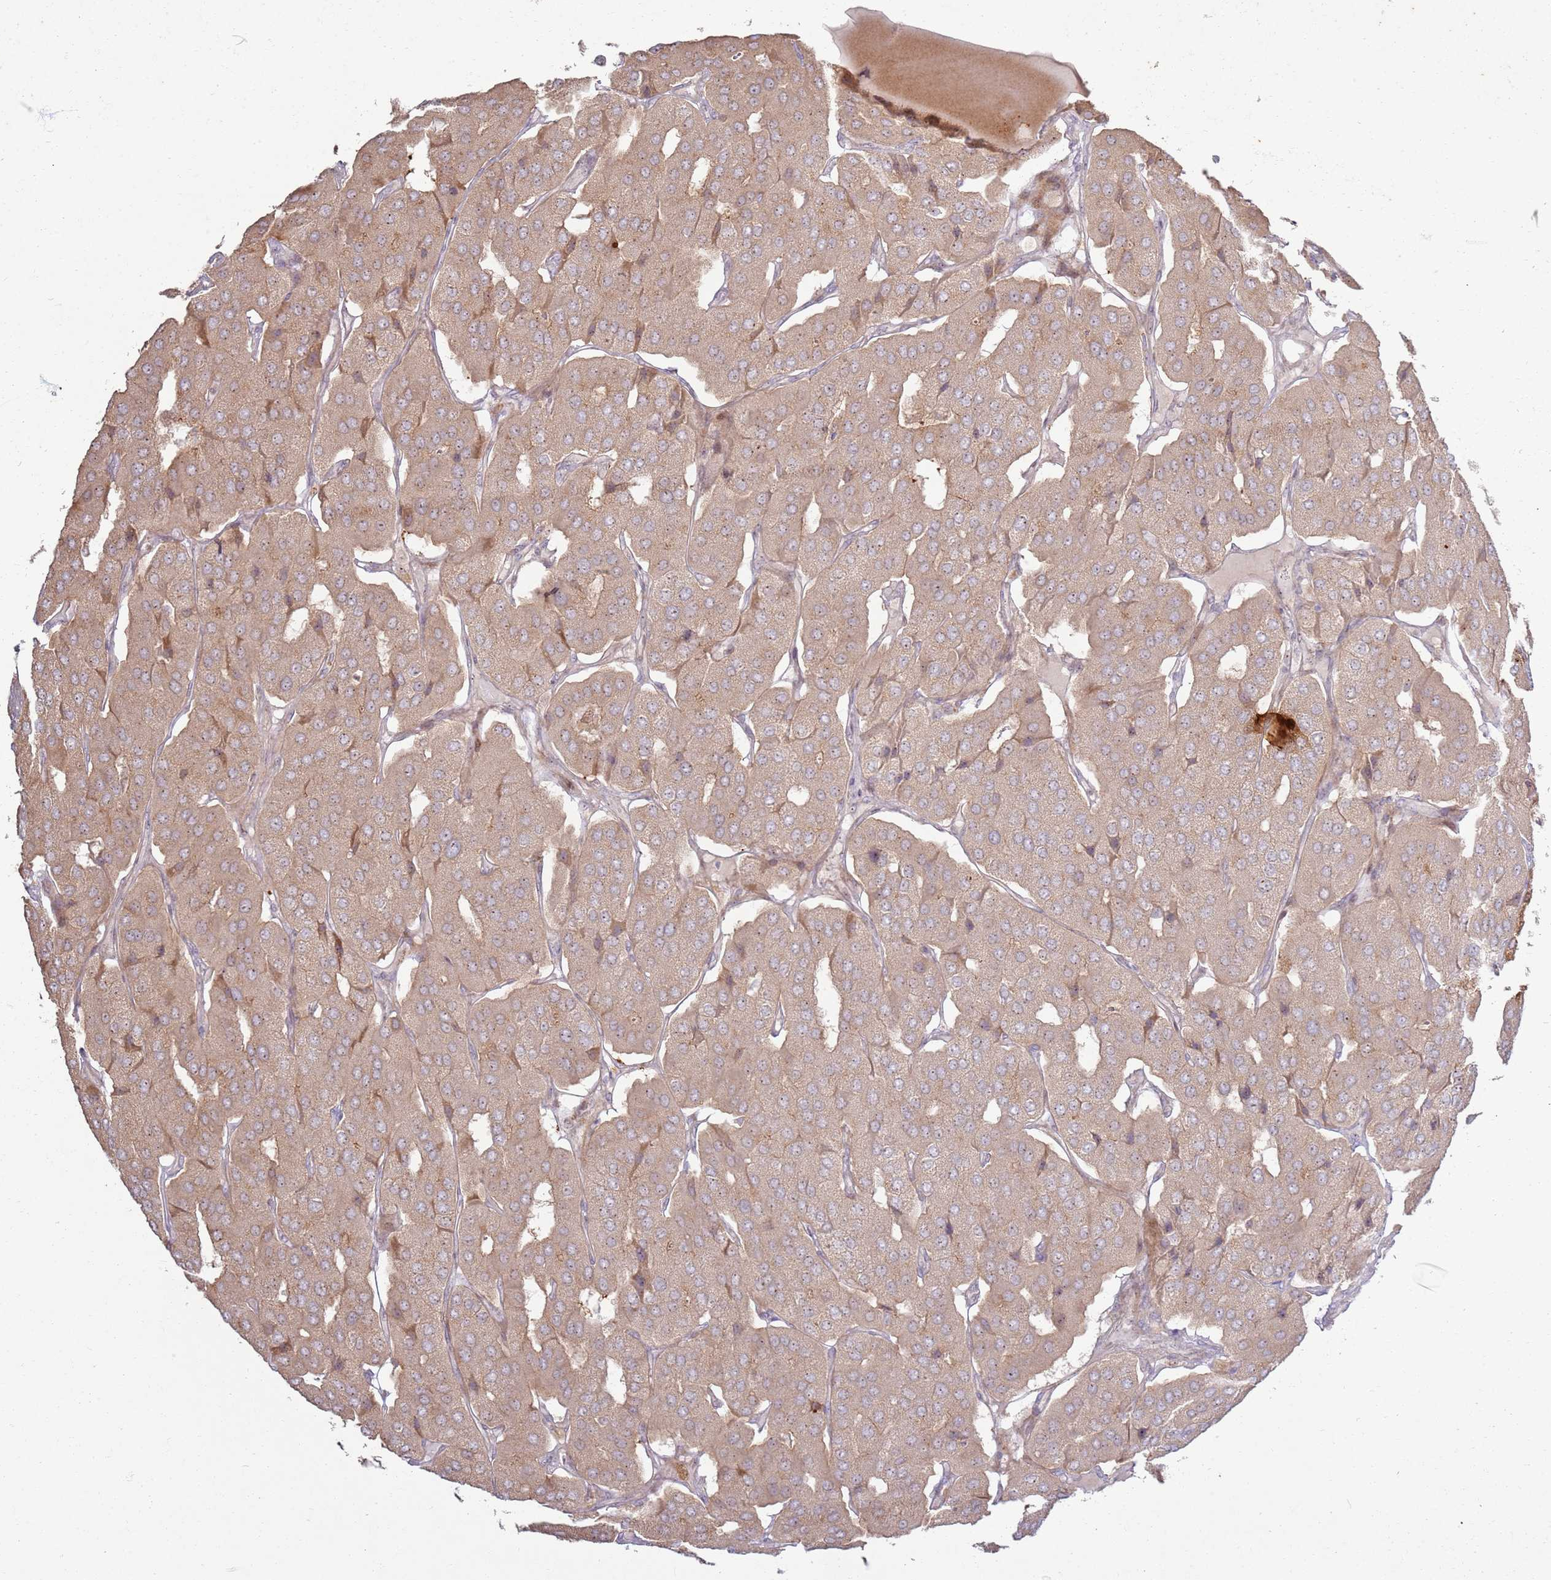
{"staining": {"intensity": "weak", "quantity": ">75%", "location": "cytoplasmic/membranous,nuclear"}, "tissue": "parathyroid gland", "cell_type": "Glandular cells", "image_type": "normal", "snomed": [{"axis": "morphology", "description": "Normal tissue, NOS"}, {"axis": "morphology", "description": "Adenoma, NOS"}, {"axis": "topography", "description": "Parathyroid gland"}], "caption": "High-power microscopy captured an immunohistochemistry (IHC) image of unremarkable parathyroid gland, revealing weak cytoplasmic/membranous,nuclear positivity in approximately >75% of glandular cells.", "gene": "CNPY1", "patient": {"sex": "female", "age": 86}}